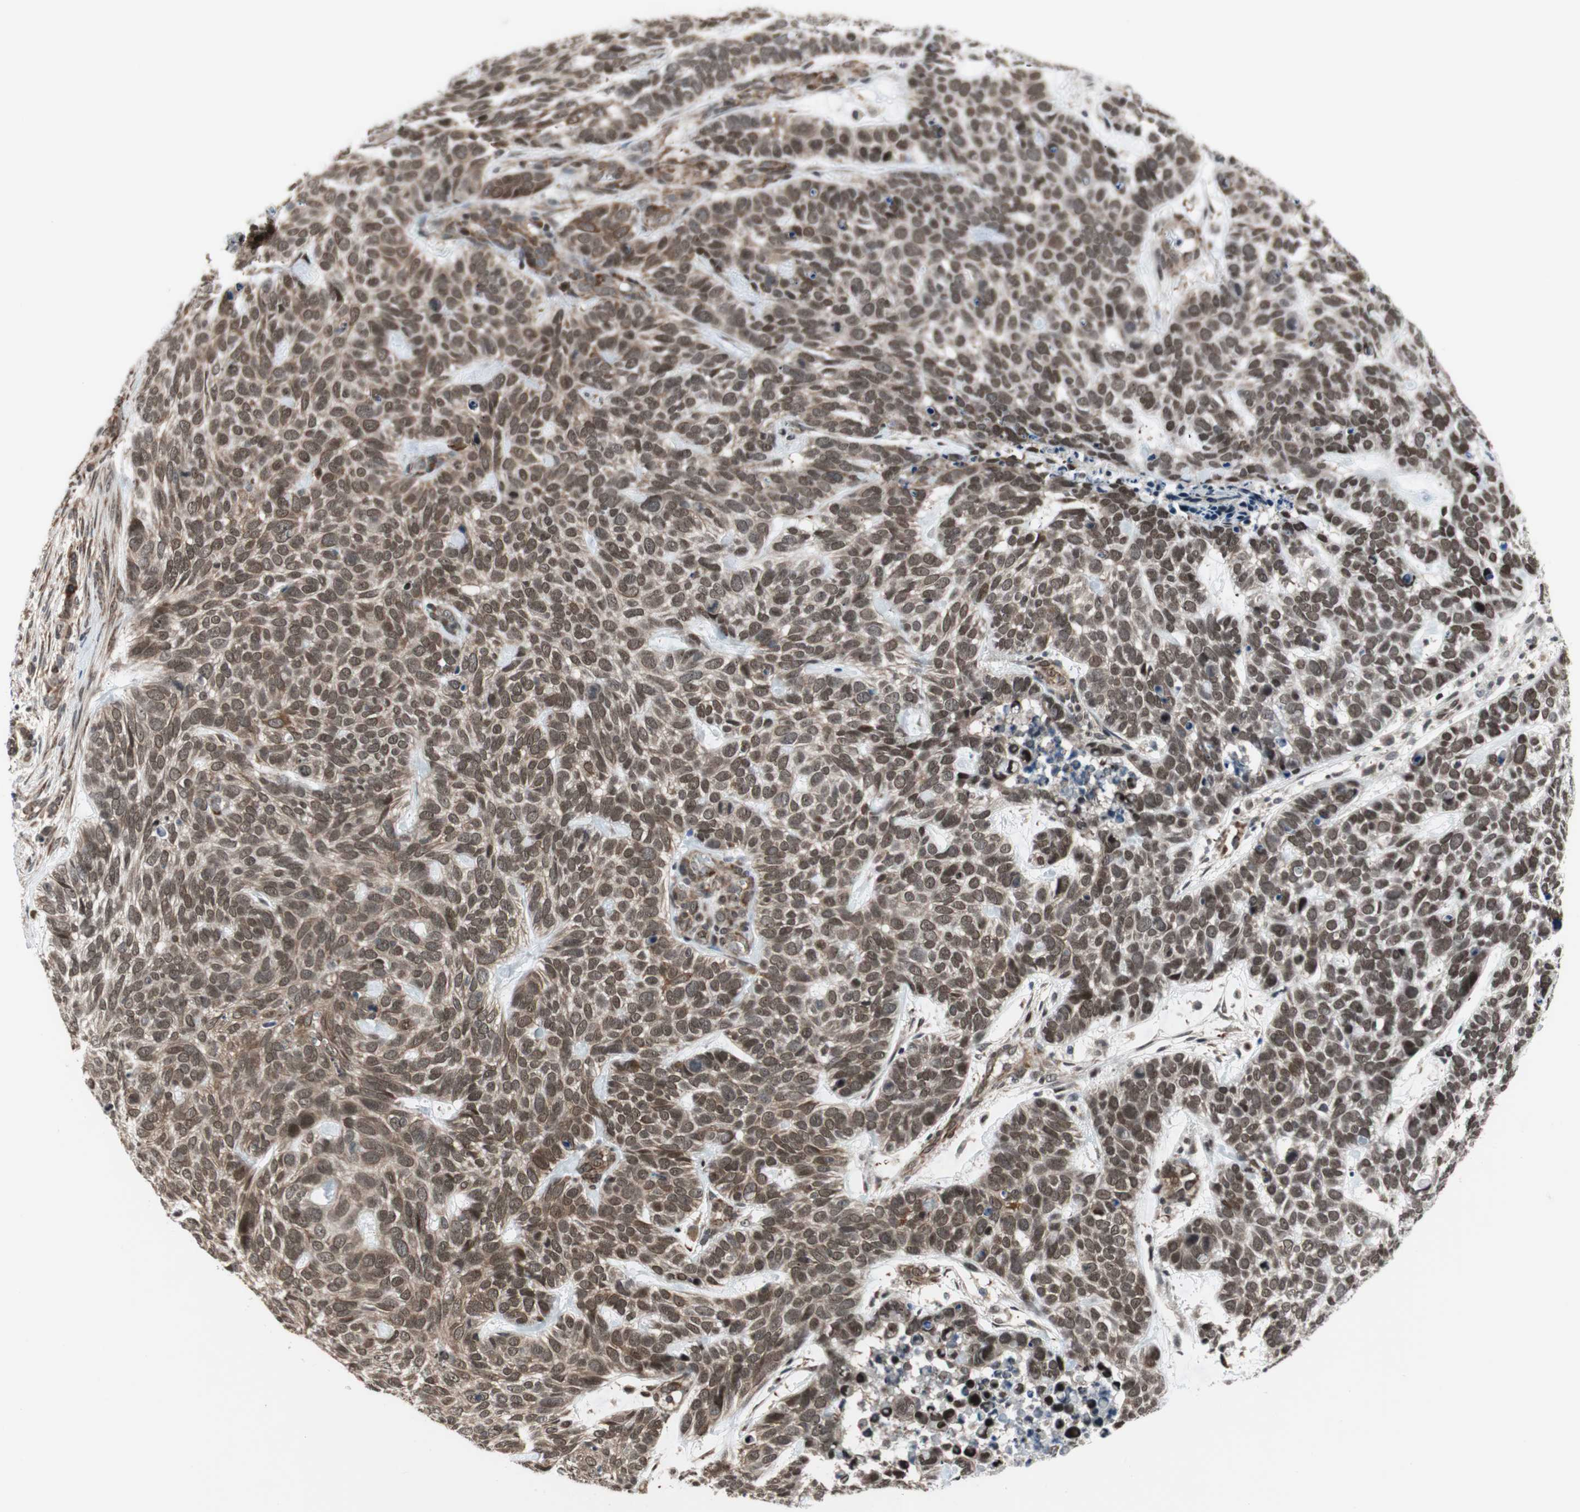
{"staining": {"intensity": "strong", "quantity": ">75%", "location": "cytoplasmic/membranous"}, "tissue": "skin cancer", "cell_type": "Tumor cells", "image_type": "cancer", "snomed": [{"axis": "morphology", "description": "Basal cell carcinoma"}, {"axis": "topography", "description": "Skin"}], "caption": "Immunohistochemistry (IHC) staining of skin basal cell carcinoma, which demonstrates high levels of strong cytoplasmic/membranous staining in about >75% of tumor cells indicating strong cytoplasmic/membranous protein positivity. The staining was performed using DAB (brown) for protein detection and nuclei were counterstained in hematoxylin (blue).", "gene": "ZNF512B", "patient": {"sex": "male", "age": 87}}